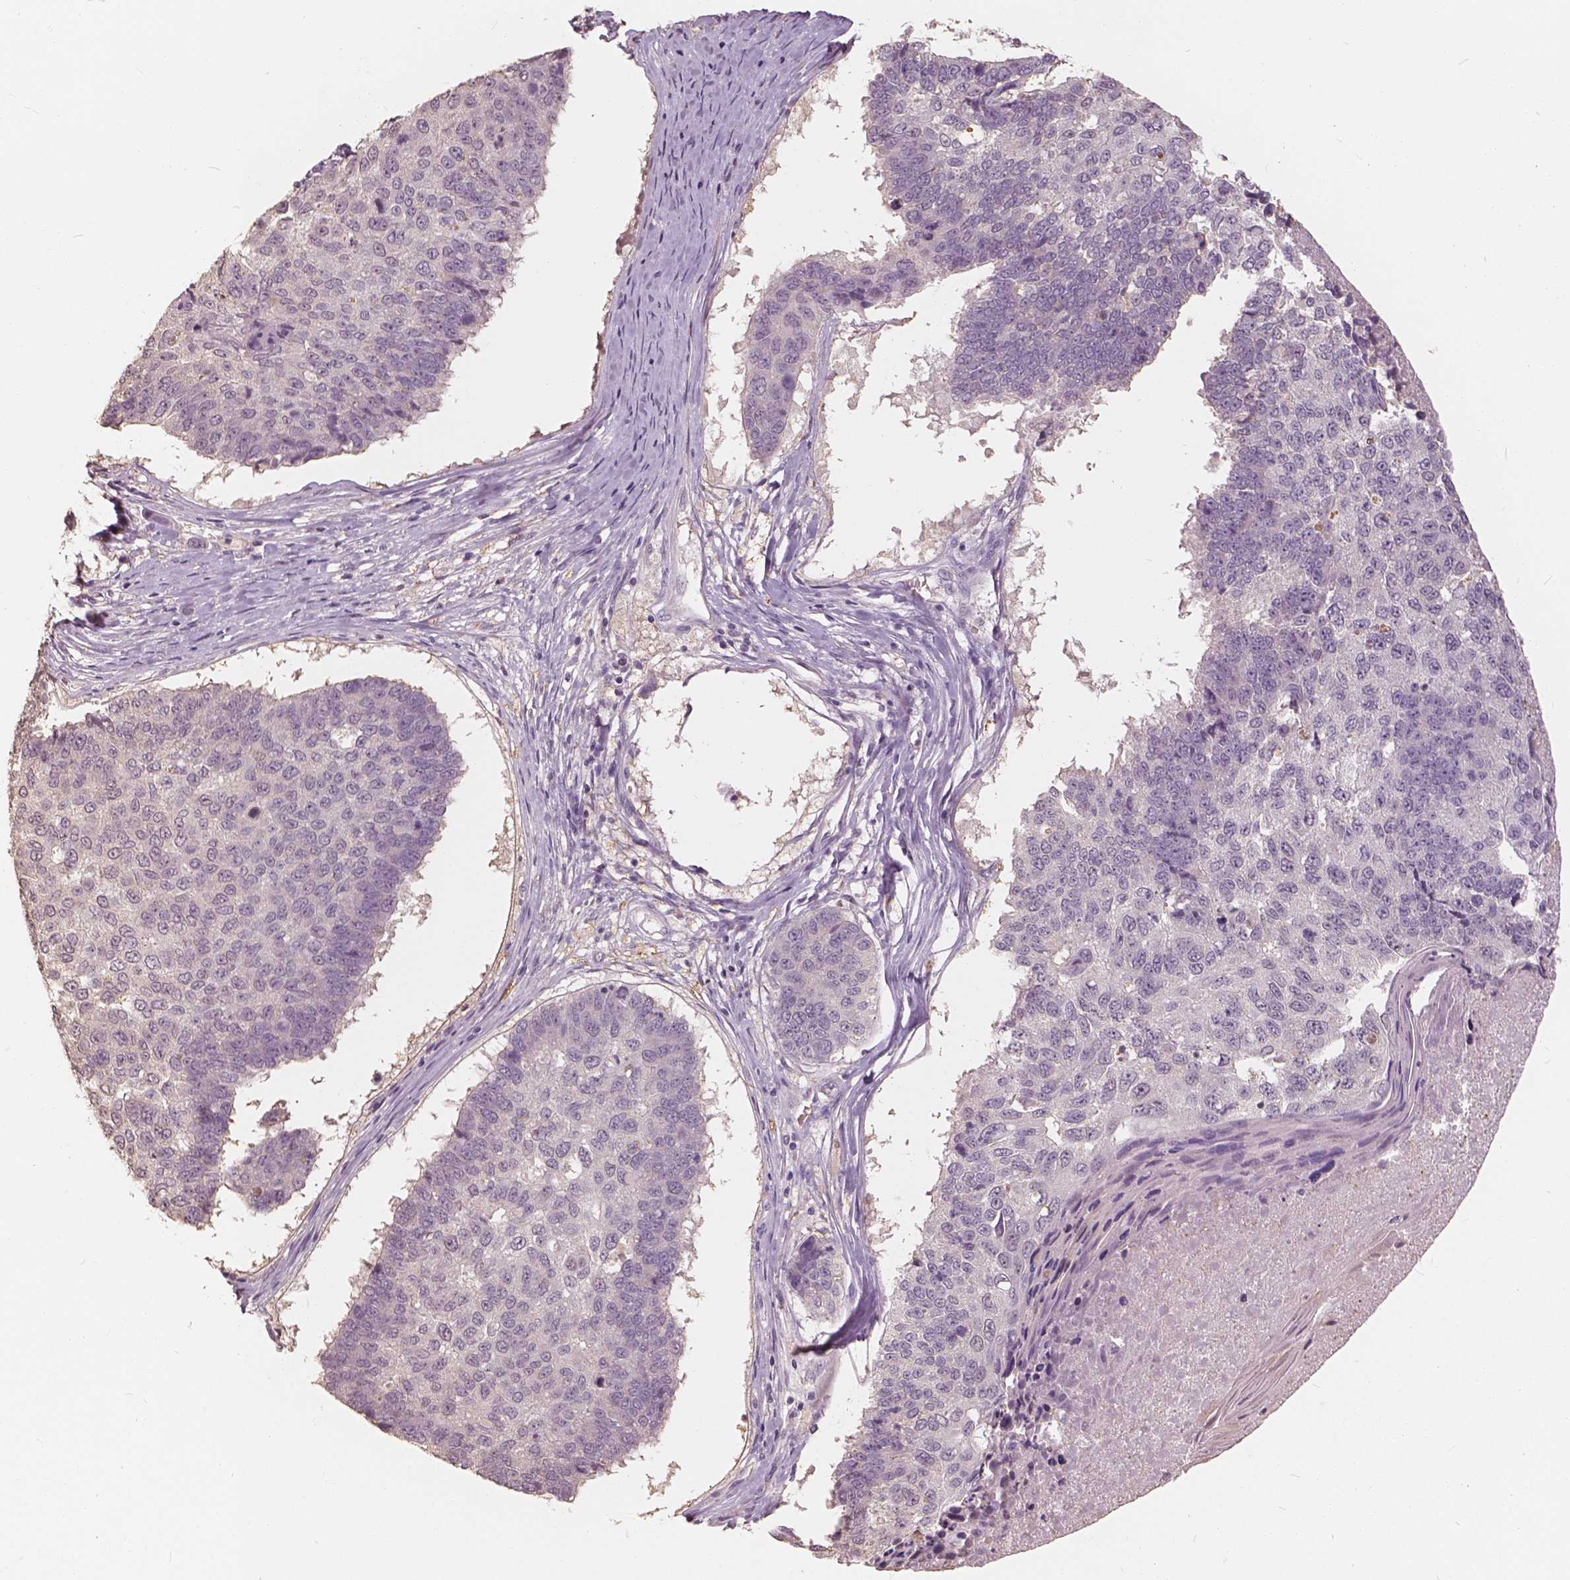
{"staining": {"intensity": "negative", "quantity": "none", "location": "none"}, "tissue": "lung cancer", "cell_type": "Tumor cells", "image_type": "cancer", "snomed": [{"axis": "morphology", "description": "Squamous cell carcinoma, NOS"}, {"axis": "topography", "description": "Lung"}], "caption": "A histopathology image of human lung cancer (squamous cell carcinoma) is negative for staining in tumor cells. Brightfield microscopy of immunohistochemistry stained with DAB (3,3'-diaminobenzidine) (brown) and hematoxylin (blue), captured at high magnification.", "gene": "SAT2", "patient": {"sex": "male", "age": 73}}